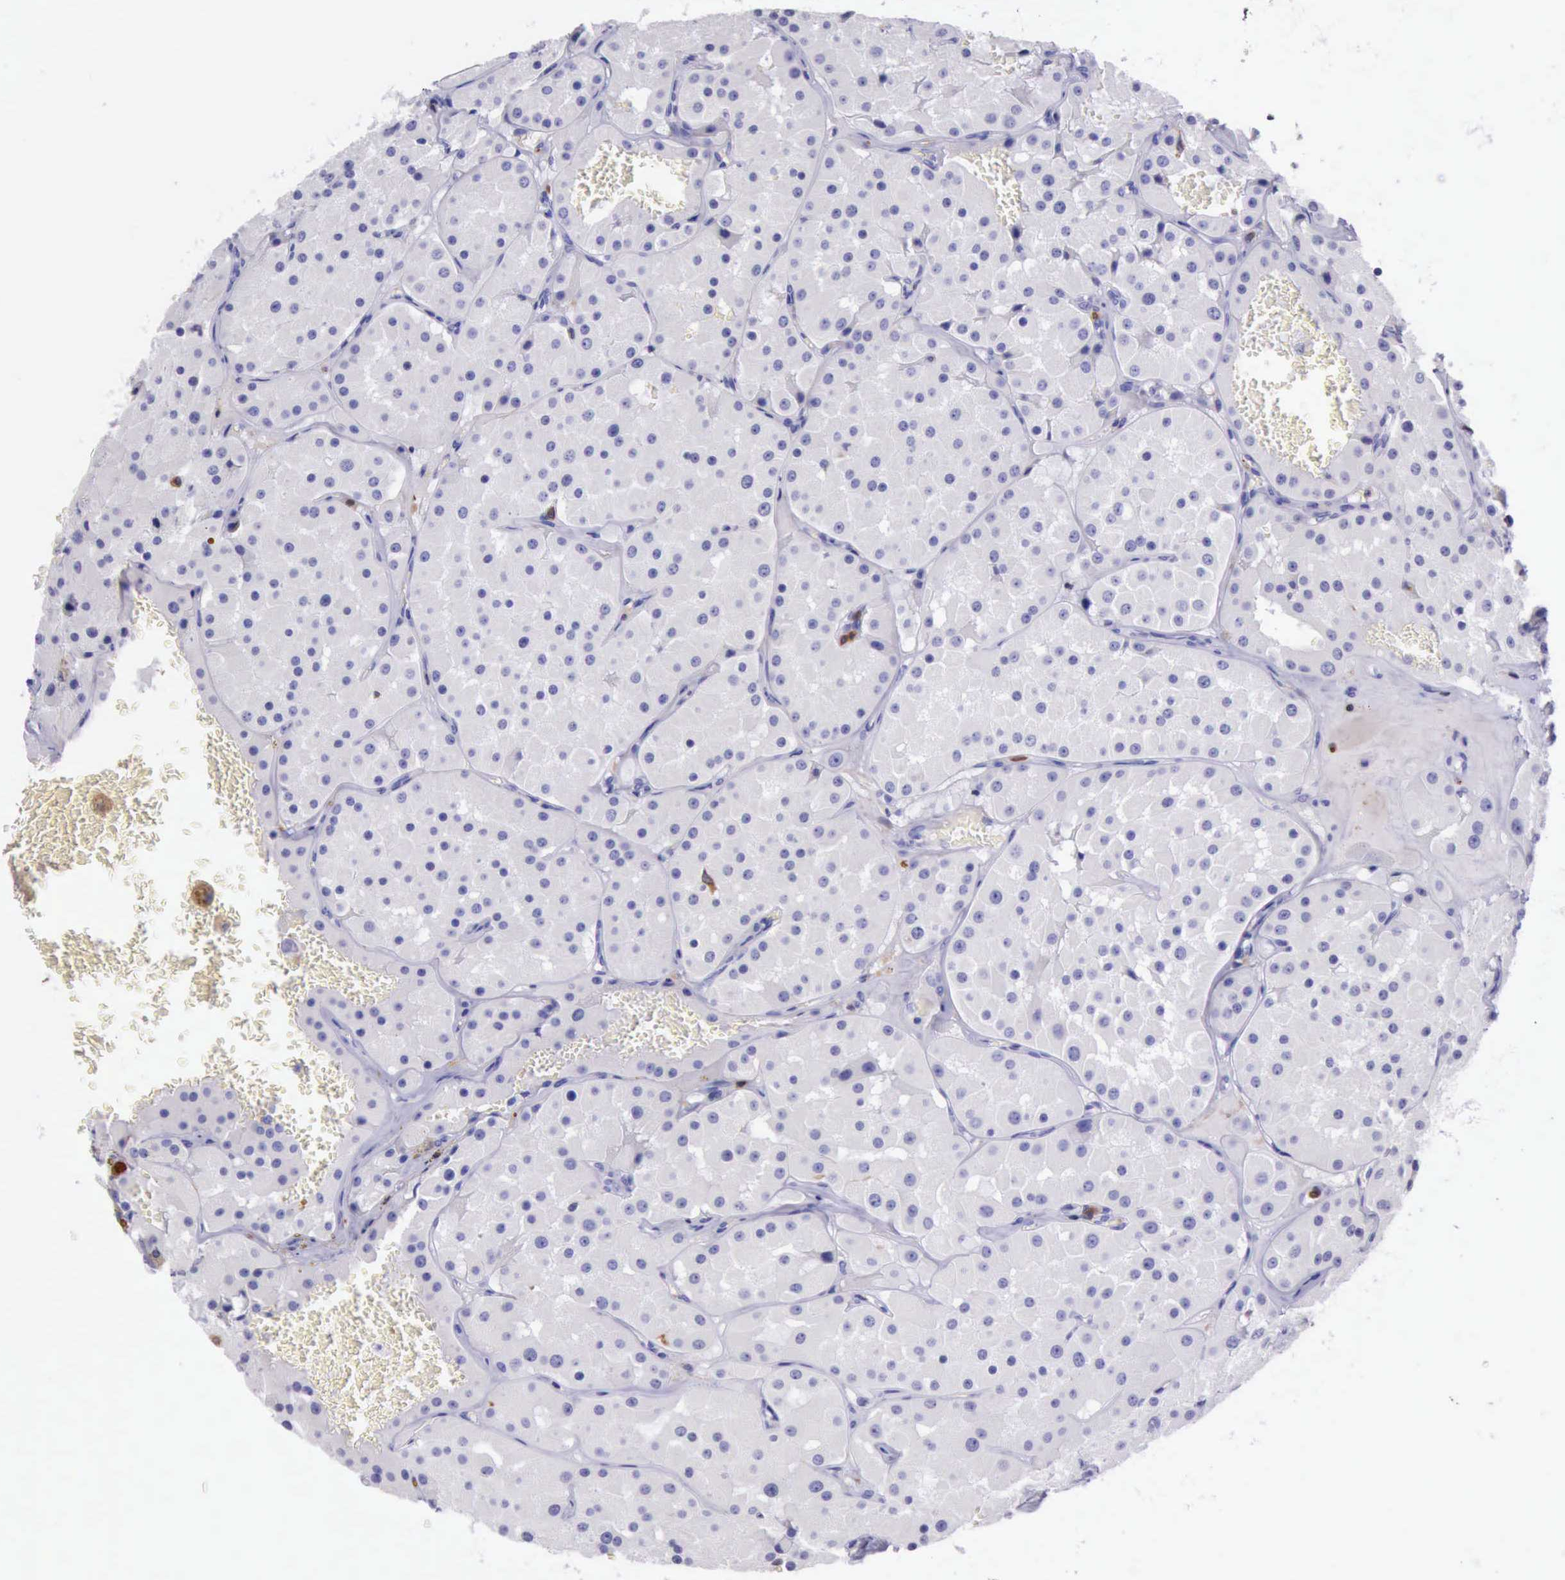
{"staining": {"intensity": "negative", "quantity": "none", "location": "none"}, "tissue": "renal cancer", "cell_type": "Tumor cells", "image_type": "cancer", "snomed": [{"axis": "morphology", "description": "Adenocarcinoma, uncertain malignant potential"}, {"axis": "topography", "description": "Kidney"}], "caption": "Immunohistochemical staining of human renal cancer exhibits no significant positivity in tumor cells.", "gene": "BTK", "patient": {"sex": "male", "age": 63}}